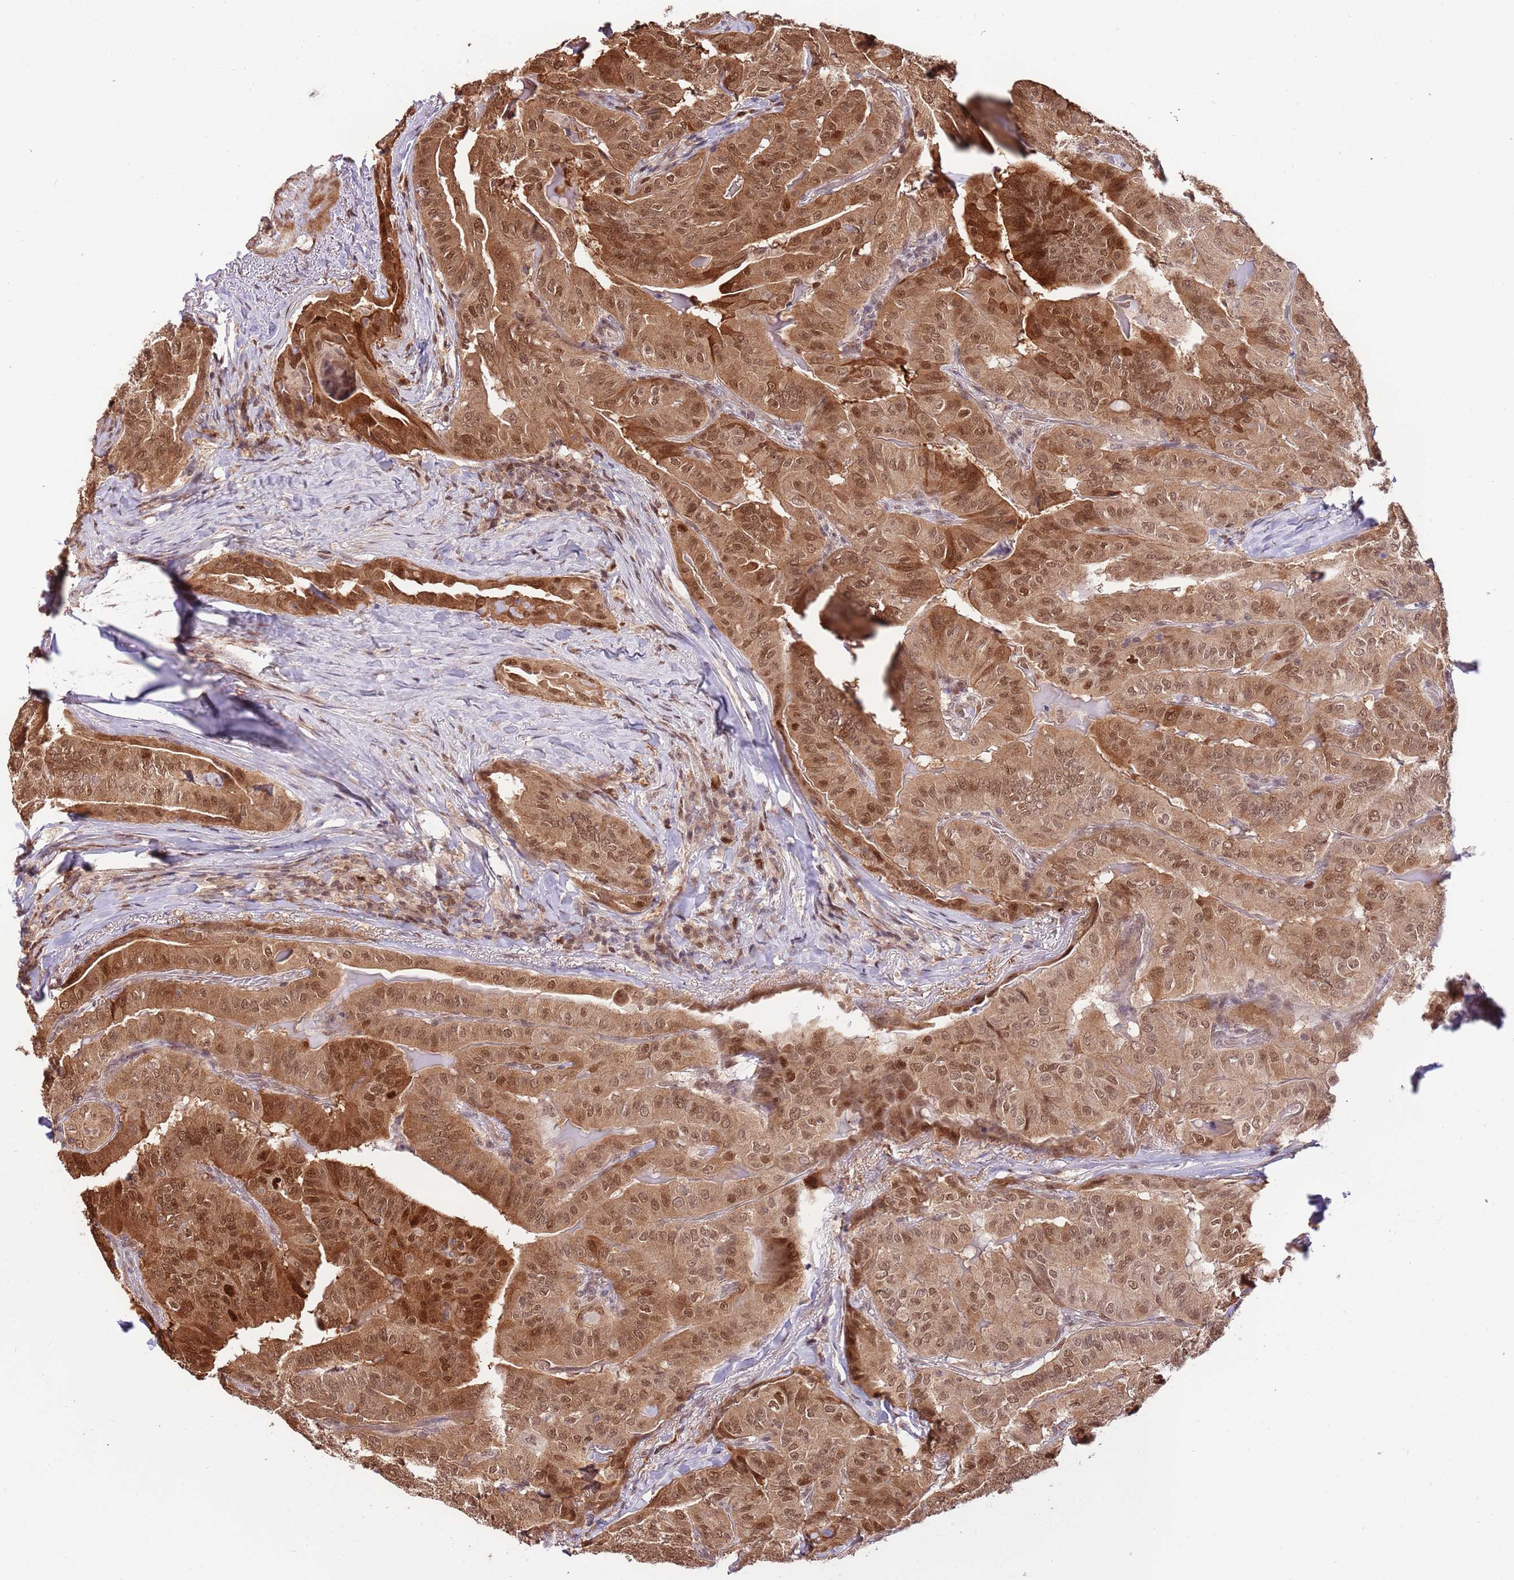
{"staining": {"intensity": "strong", "quantity": ">75%", "location": "cytoplasmic/membranous,nuclear"}, "tissue": "thyroid cancer", "cell_type": "Tumor cells", "image_type": "cancer", "snomed": [{"axis": "morphology", "description": "Papillary adenocarcinoma, NOS"}, {"axis": "topography", "description": "Thyroid gland"}], "caption": "The photomicrograph reveals a brown stain indicating the presence of a protein in the cytoplasmic/membranous and nuclear of tumor cells in thyroid cancer. (DAB IHC with brightfield microscopy, high magnification).", "gene": "RIF1", "patient": {"sex": "female", "age": 68}}